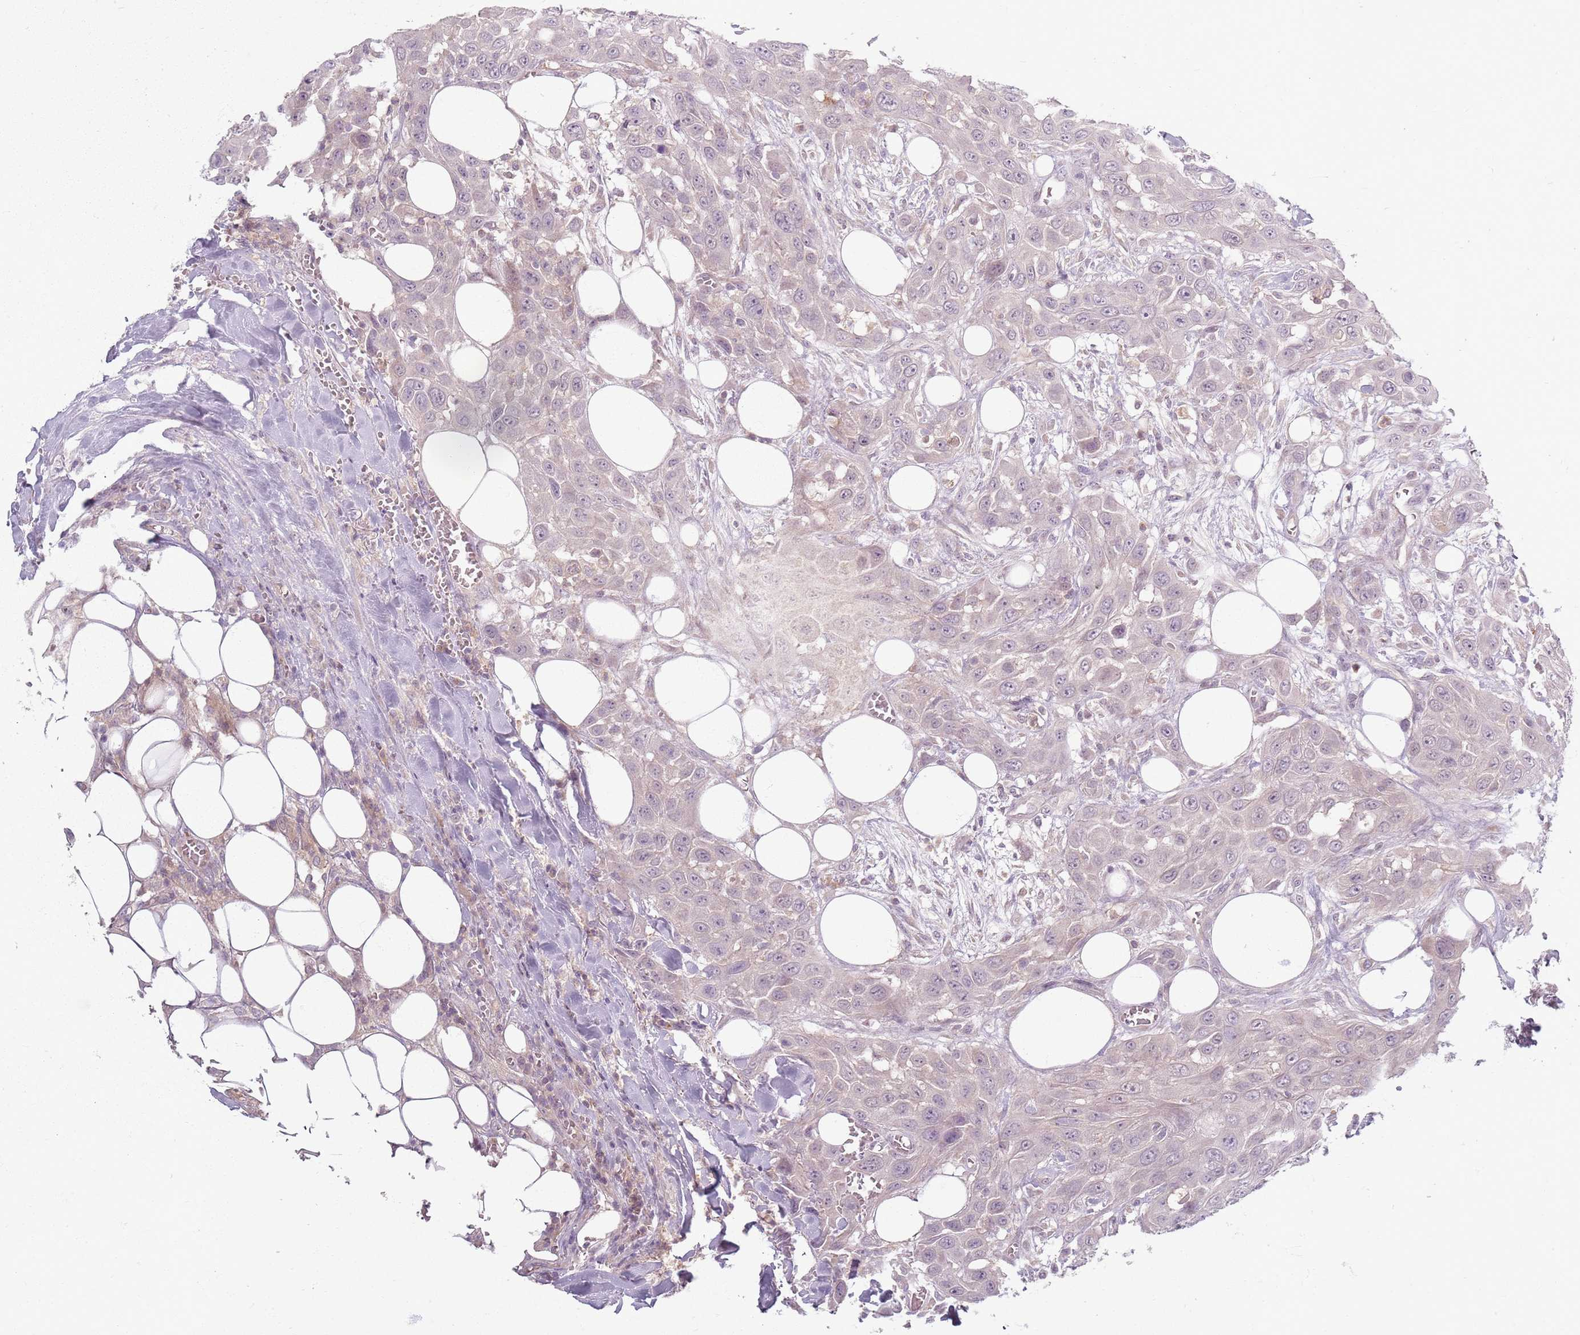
{"staining": {"intensity": "negative", "quantity": "none", "location": "none"}, "tissue": "head and neck cancer", "cell_type": "Tumor cells", "image_type": "cancer", "snomed": [{"axis": "morphology", "description": "Squamous cell carcinoma, NOS"}, {"axis": "topography", "description": "Head-Neck"}], "caption": "This is a histopathology image of immunohistochemistry (IHC) staining of head and neck cancer (squamous cell carcinoma), which shows no positivity in tumor cells.", "gene": "ZDHHC2", "patient": {"sex": "male", "age": 81}}